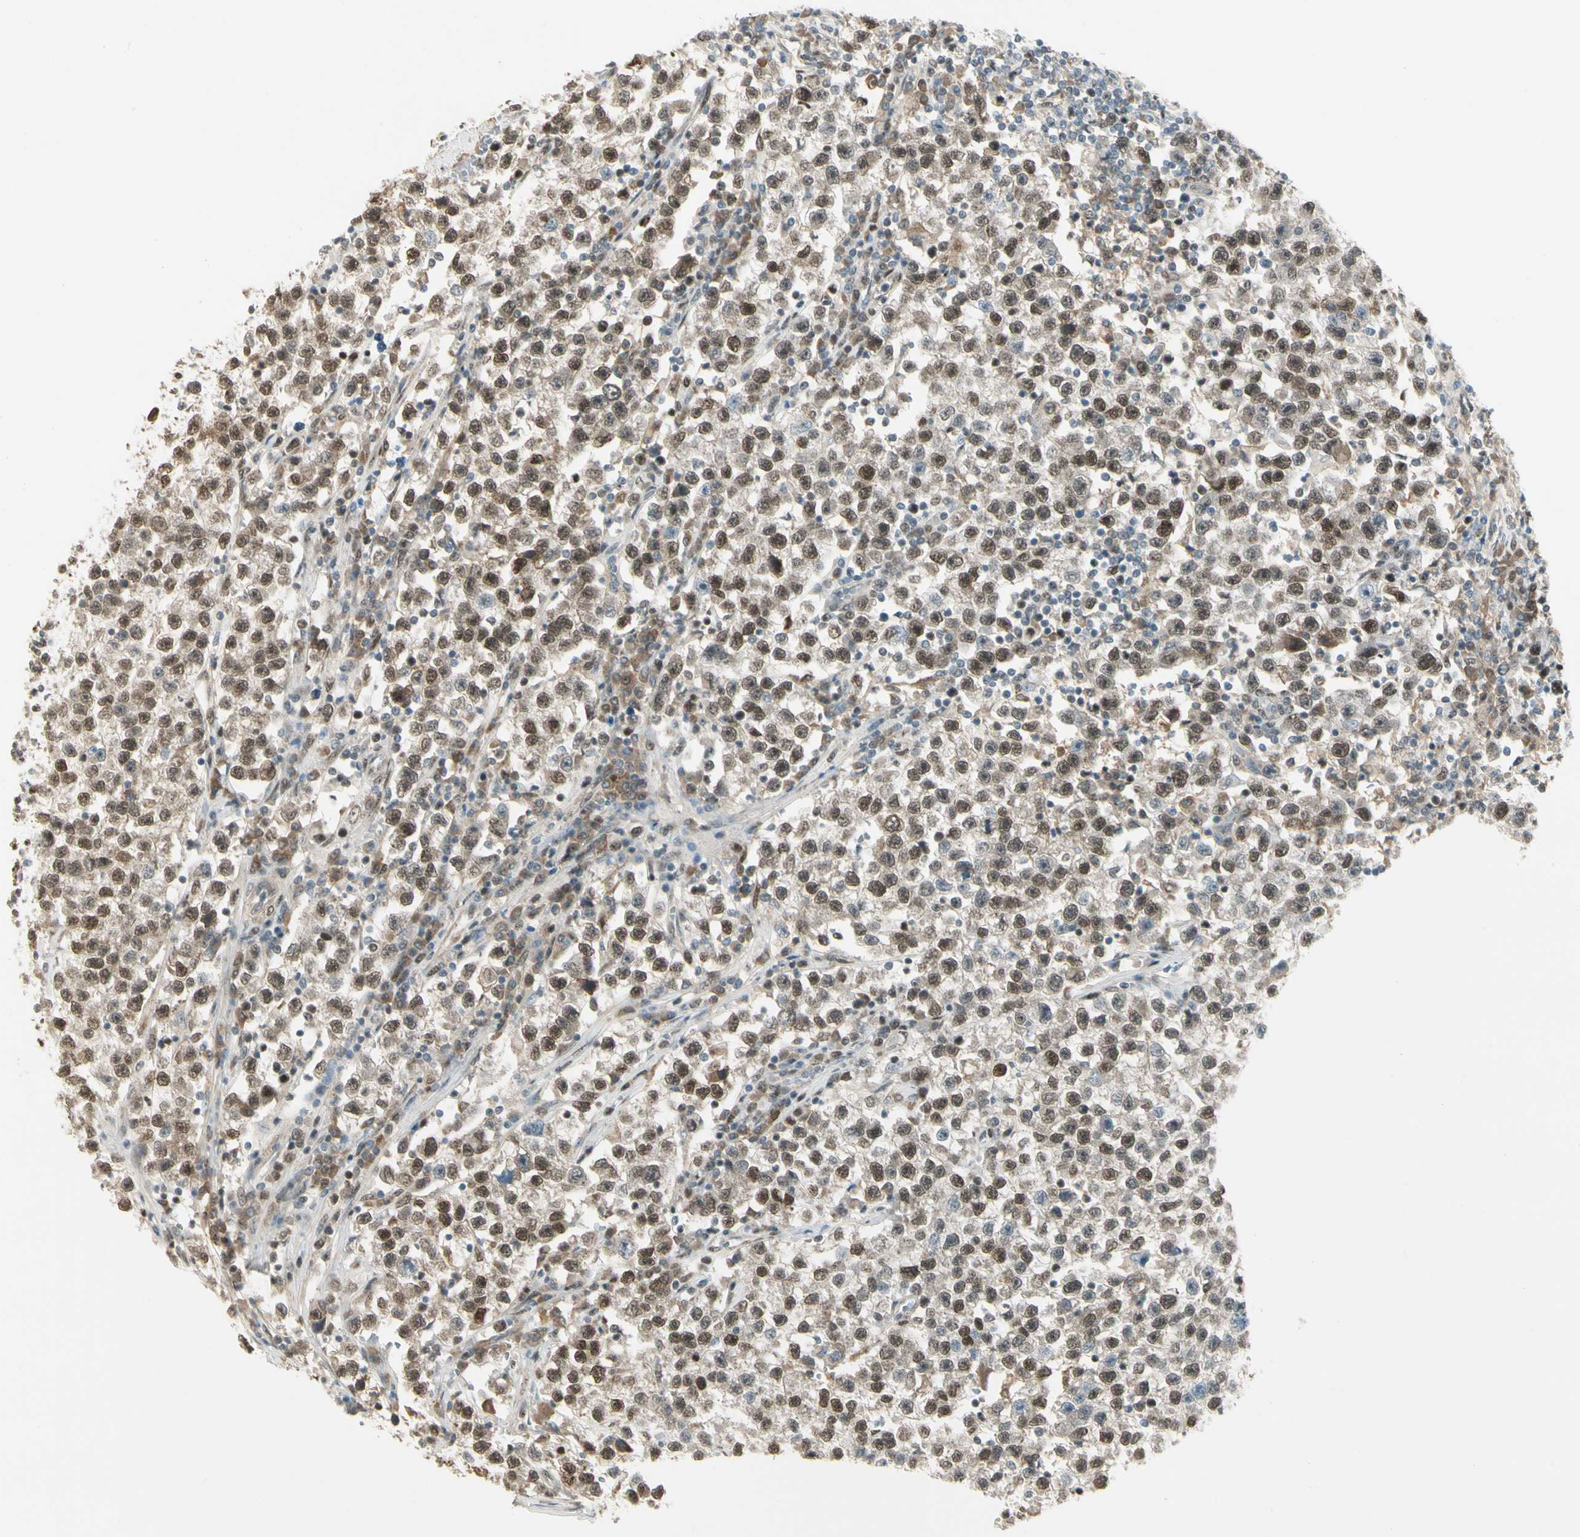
{"staining": {"intensity": "moderate", "quantity": ">75%", "location": "nuclear"}, "tissue": "testis cancer", "cell_type": "Tumor cells", "image_type": "cancer", "snomed": [{"axis": "morphology", "description": "Seminoma, NOS"}, {"axis": "topography", "description": "Testis"}], "caption": "Immunohistochemical staining of human seminoma (testis) reveals moderate nuclear protein positivity in about >75% of tumor cells. Immunohistochemistry stains the protein of interest in brown and the nuclei are stained blue.", "gene": "GTF3A", "patient": {"sex": "male", "age": 22}}